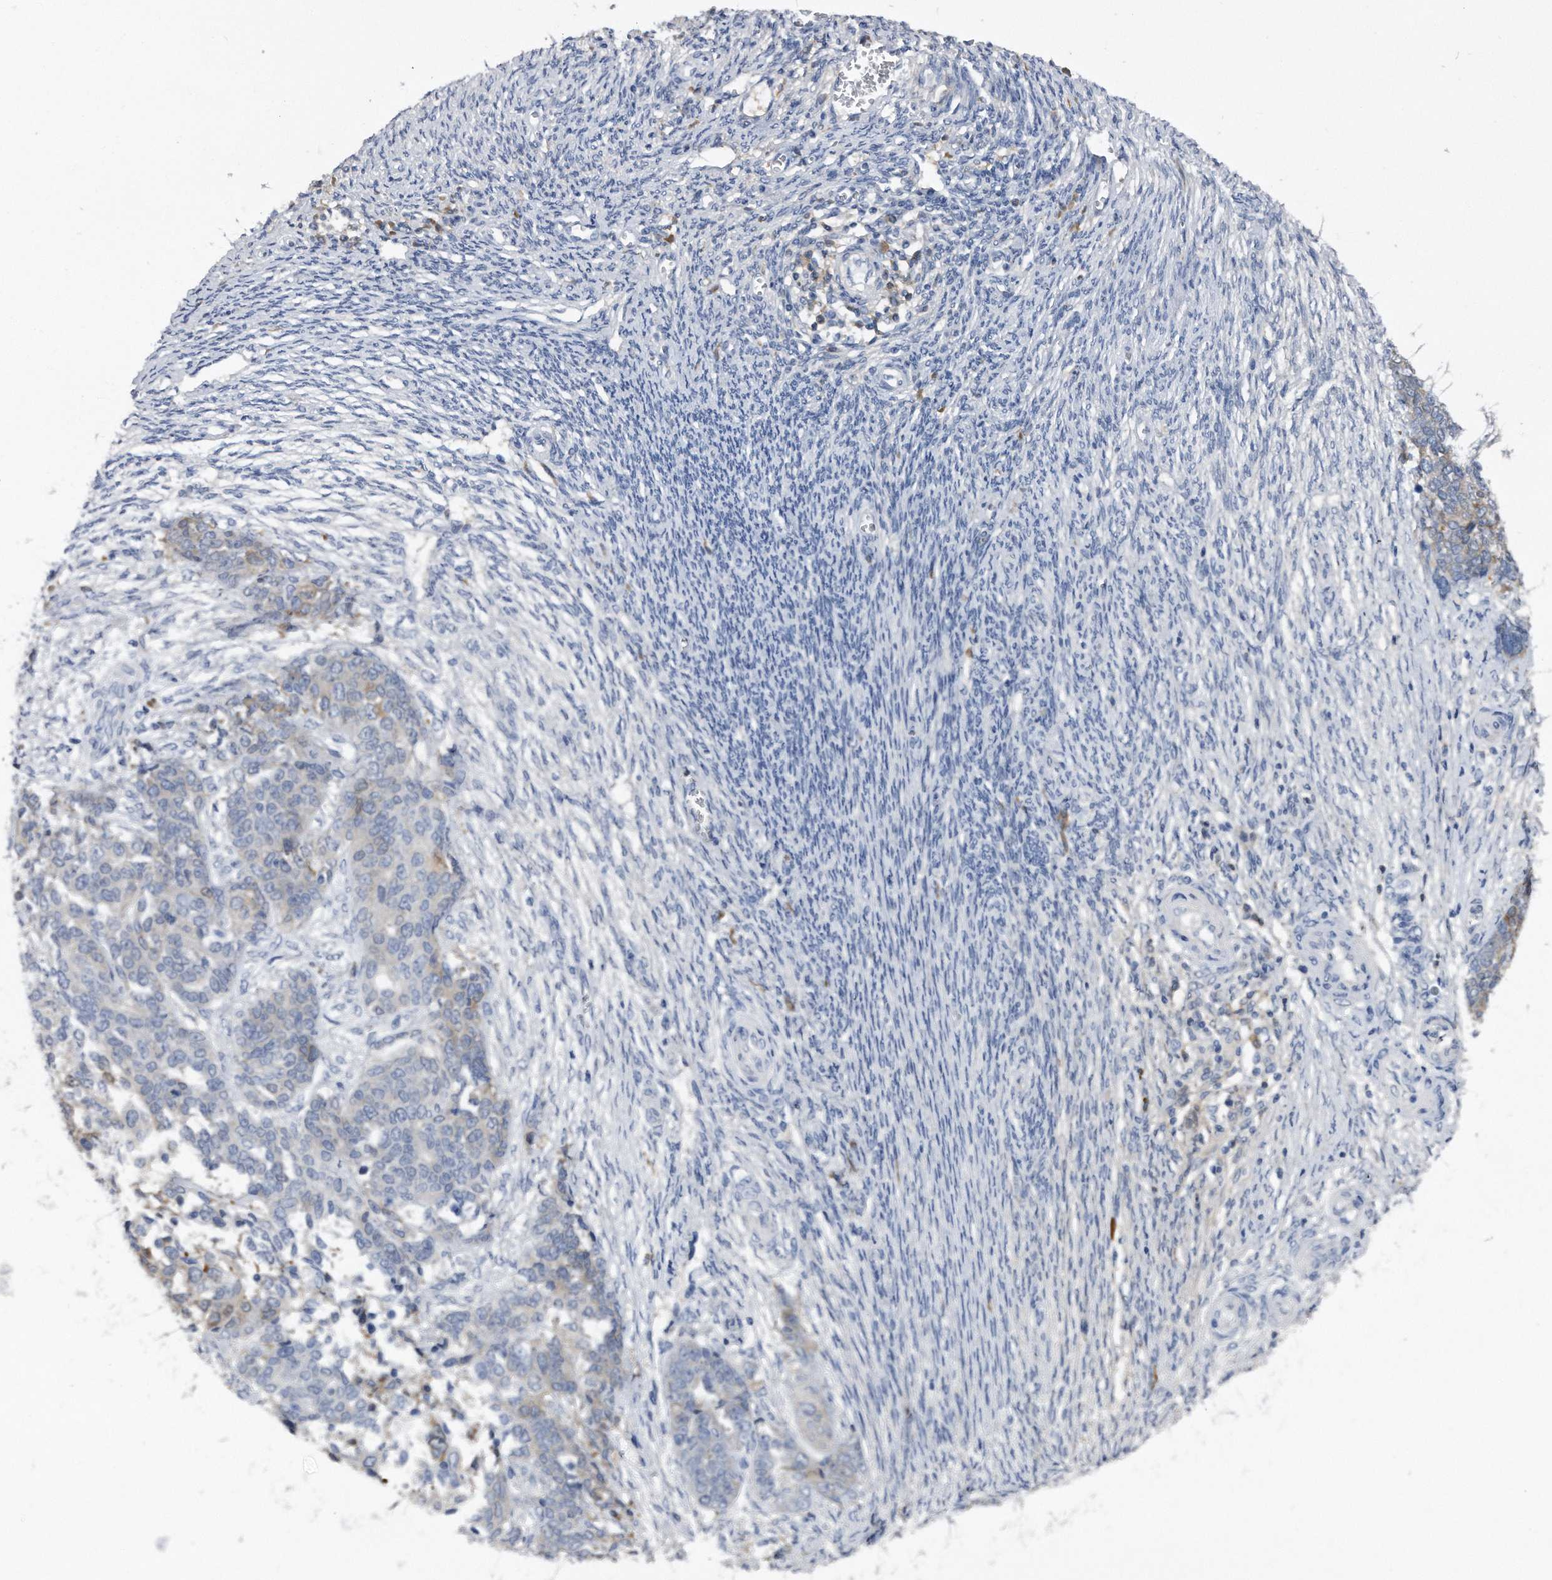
{"staining": {"intensity": "negative", "quantity": "none", "location": "none"}, "tissue": "ovarian cancer", "cell_type": "Tumor cells", "image_type": "cancer", "snomed": [{"axis": "morphology", "description": "Cystadenocarcinoma, serous, NOS"}, {"axis": "topography", "description": "Ovary"}], "caption": "IHC micrograph of ovarian cancer stained for a protein (brown), which reveals no staining in tumor cells. Nuclei are stained in blue.", "gene": "ASNS", "patient": {"sex": "female", "age": 44}}